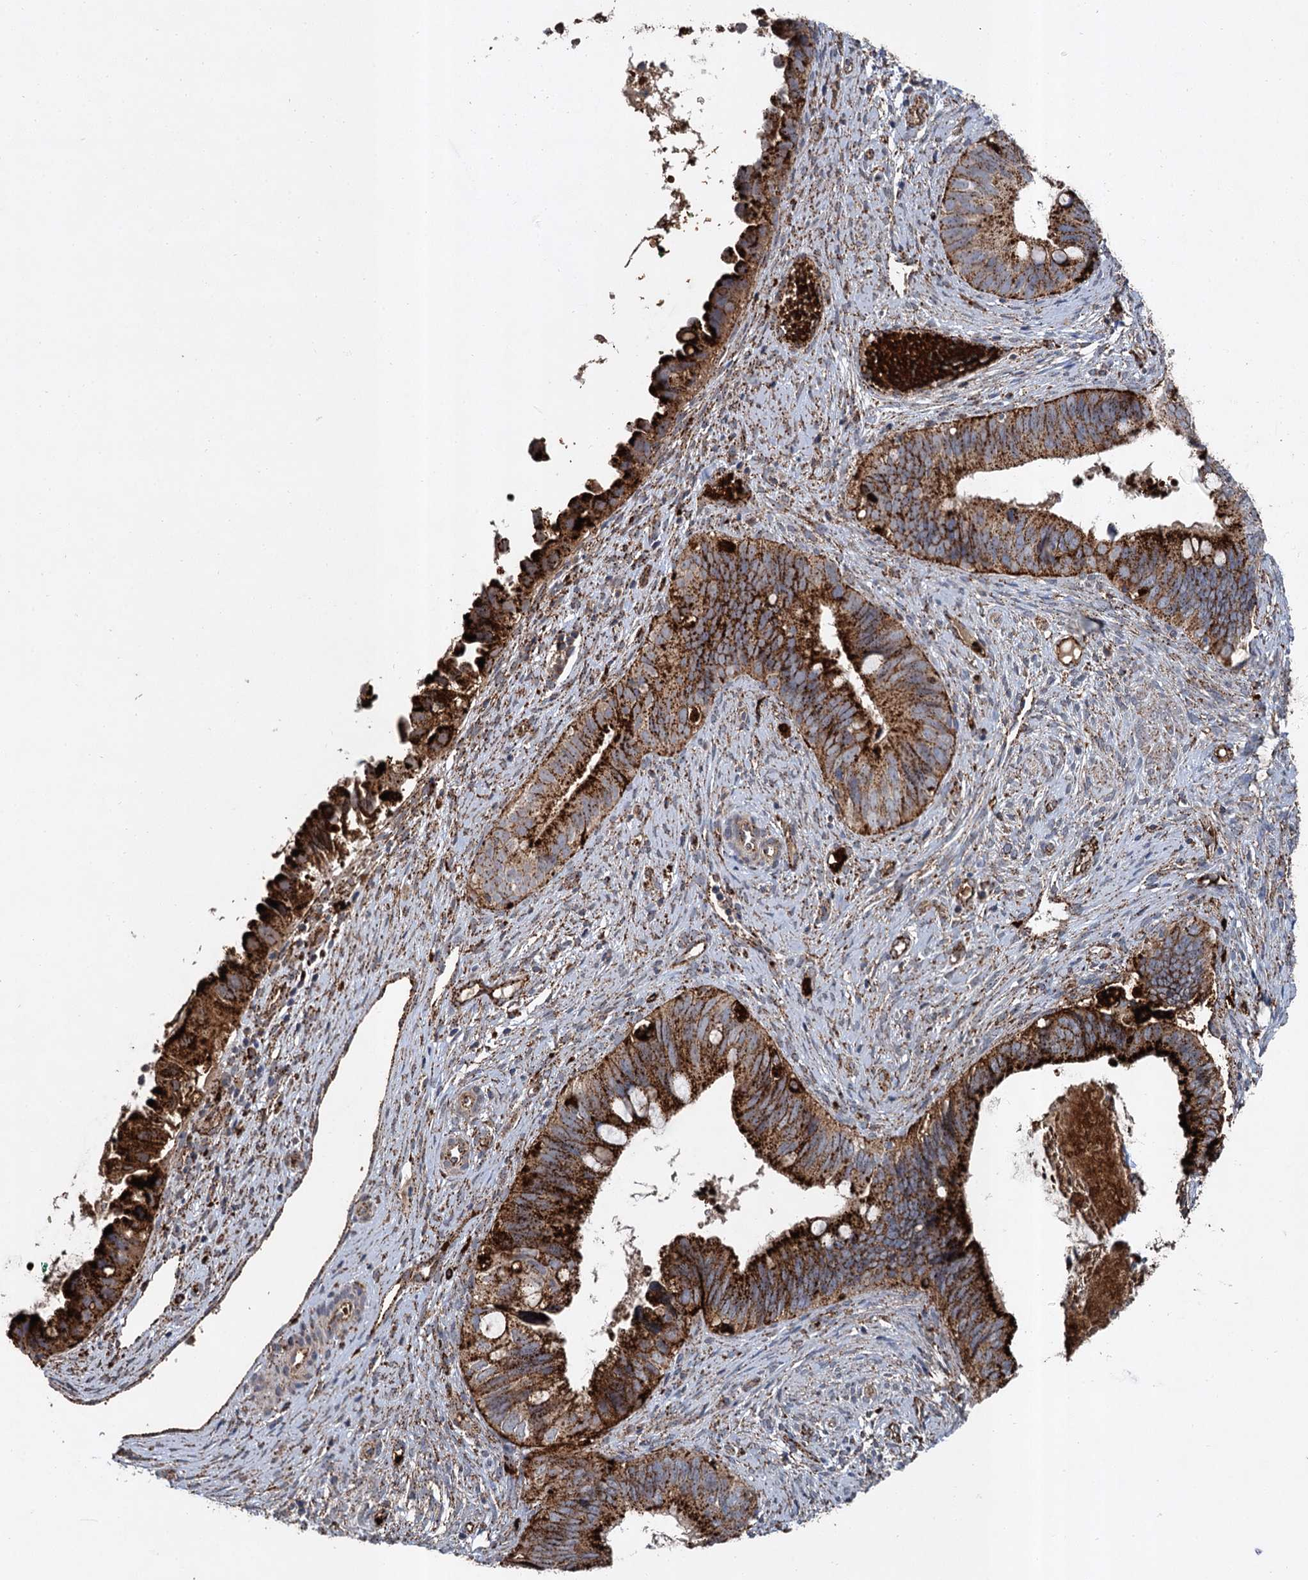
{"staining": {"intensity": "strong", "quantity": ">75%", "location": "cytoplasmic/membranous"}, "tissue": "cervical cancer", "cell_type": "Tumor cells", "image_type": "cancer", "snomed": [{"axis": "morphology", "description": "Adenocarcinoma, NOS"}, {"axis": "topography", "description": "Cervix"}], "caption": "This is an image of immunohistochemistry staining of adenocarcinoma (cervical), which shows strong positivity in the cytoplasmic/membranous of tumor cells.", "gene": "GBA1", "patient": {"sex": "female", "age": 42}}